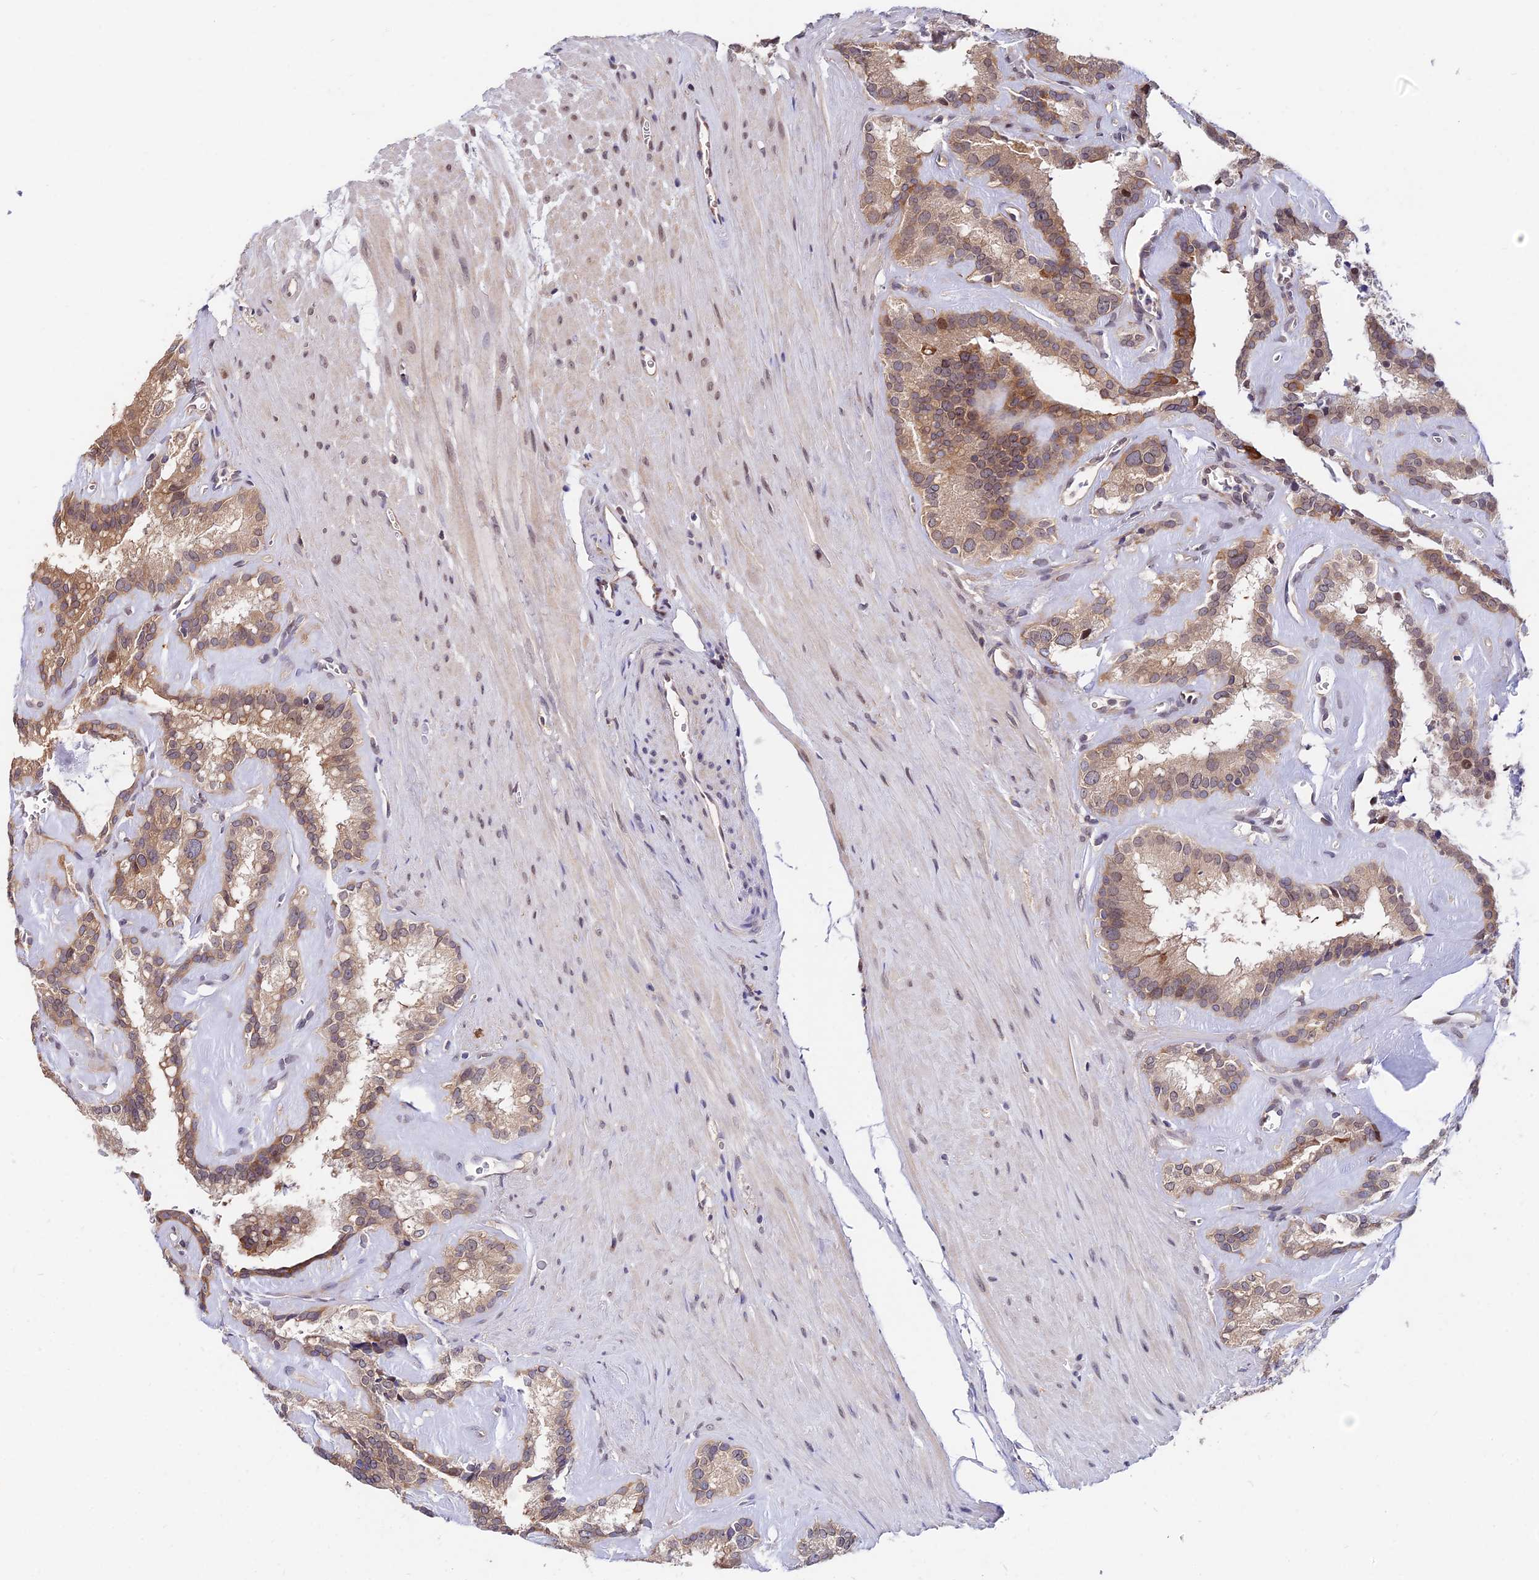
{"staining": {"intensity": "moderate", "quantity": "25%-75%", "location": "cytoplasmic/membranous"}, "tissue": "seminal vesicle", "cell_type": "Glandular cells", "image_type": "normal", "snomed": [{"axis": "morphology", "description": "Normal tissue, NOS"}, {"axis": "topography", "description": "Prostate"}, {"axis": "topography", "description": "Seminal veicle"}], "caption": "Protein staining displays moderate cytoplasmic/membranous positivity in about 25%-75% of glandular cells in unremarkable seminal vesicle.", "gene": "INPP4A", "patient": {"sex": "male", "age": 59}}